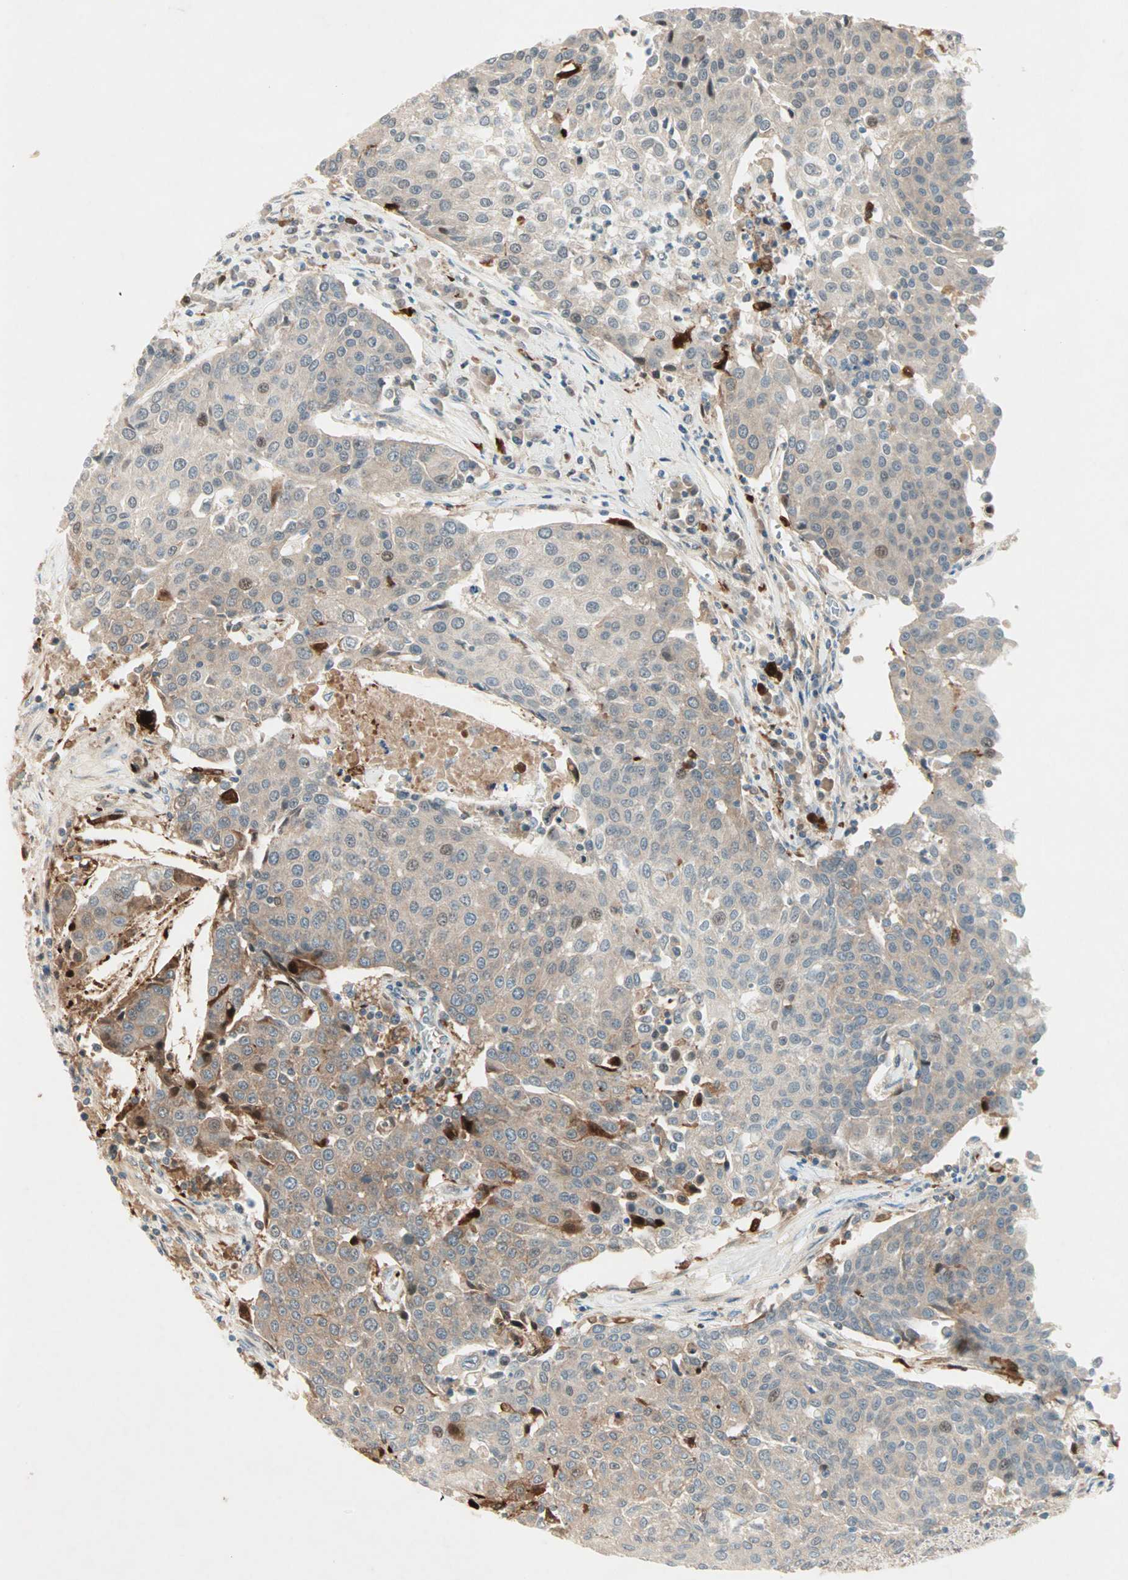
{"staining": {"intensity": "strong", "quantity": "<25%", "location": "cytoplasmic/membranous"}, "tissue": "urothelial cancer", "cell_type": "Tumor cells", "image_type": "cancer", "snomed": [{"axis": "morphology", "description": "Urothelial carcinoma, High grade"}, {"axis": "topography", "description": "Urinary bladder"}], "caption": "Urothelial carcinoma (high-grade) stained with immunohistochemistry reveals strong cytoplasmic/membranous expression in approximately <25% of tumor cells.", "gene": "RTL6", "patient": {"sex": "female", "age": 85}}